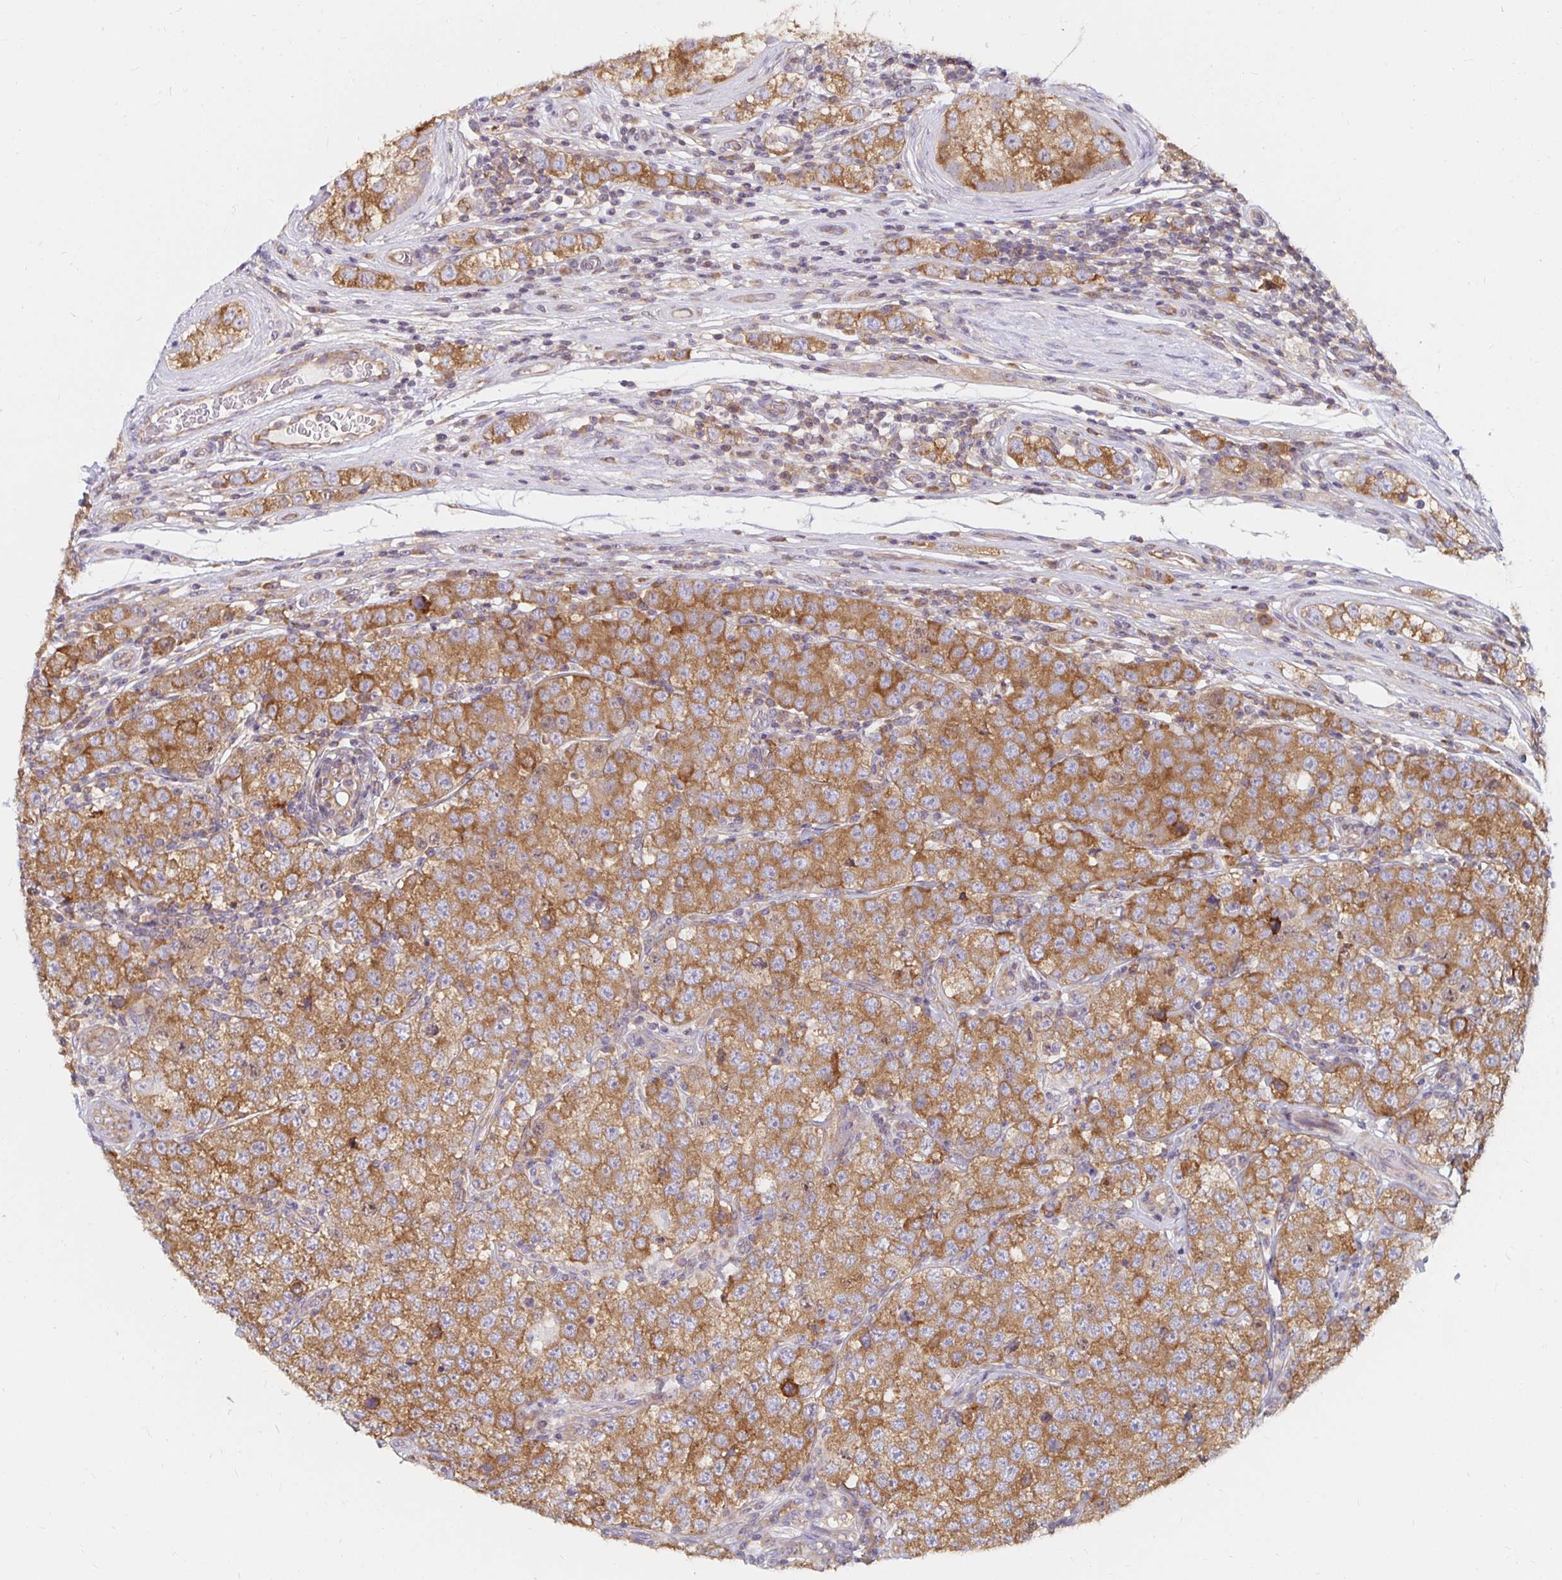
{"staining": {"intensity": "moderate", "quantity": ">75%", "location": "cytoplasmic/membranous"}, "tissue": "testis cancer", "cell_type": "Tumor cells", "image_type": "cancer", "snomed": [{"axis": "morphology", "description": "Seminoma, NOS"}, {"axis": "topography", "description": "Testis"}], "caption": "Testis cancer tissue displays moderate cytoplasmic/membranous staining in about >75% of tumor cells, visualized by immunohistochemistry.", "gene": "PDAP1", "patient": {"sex": "male", "age": 34}}